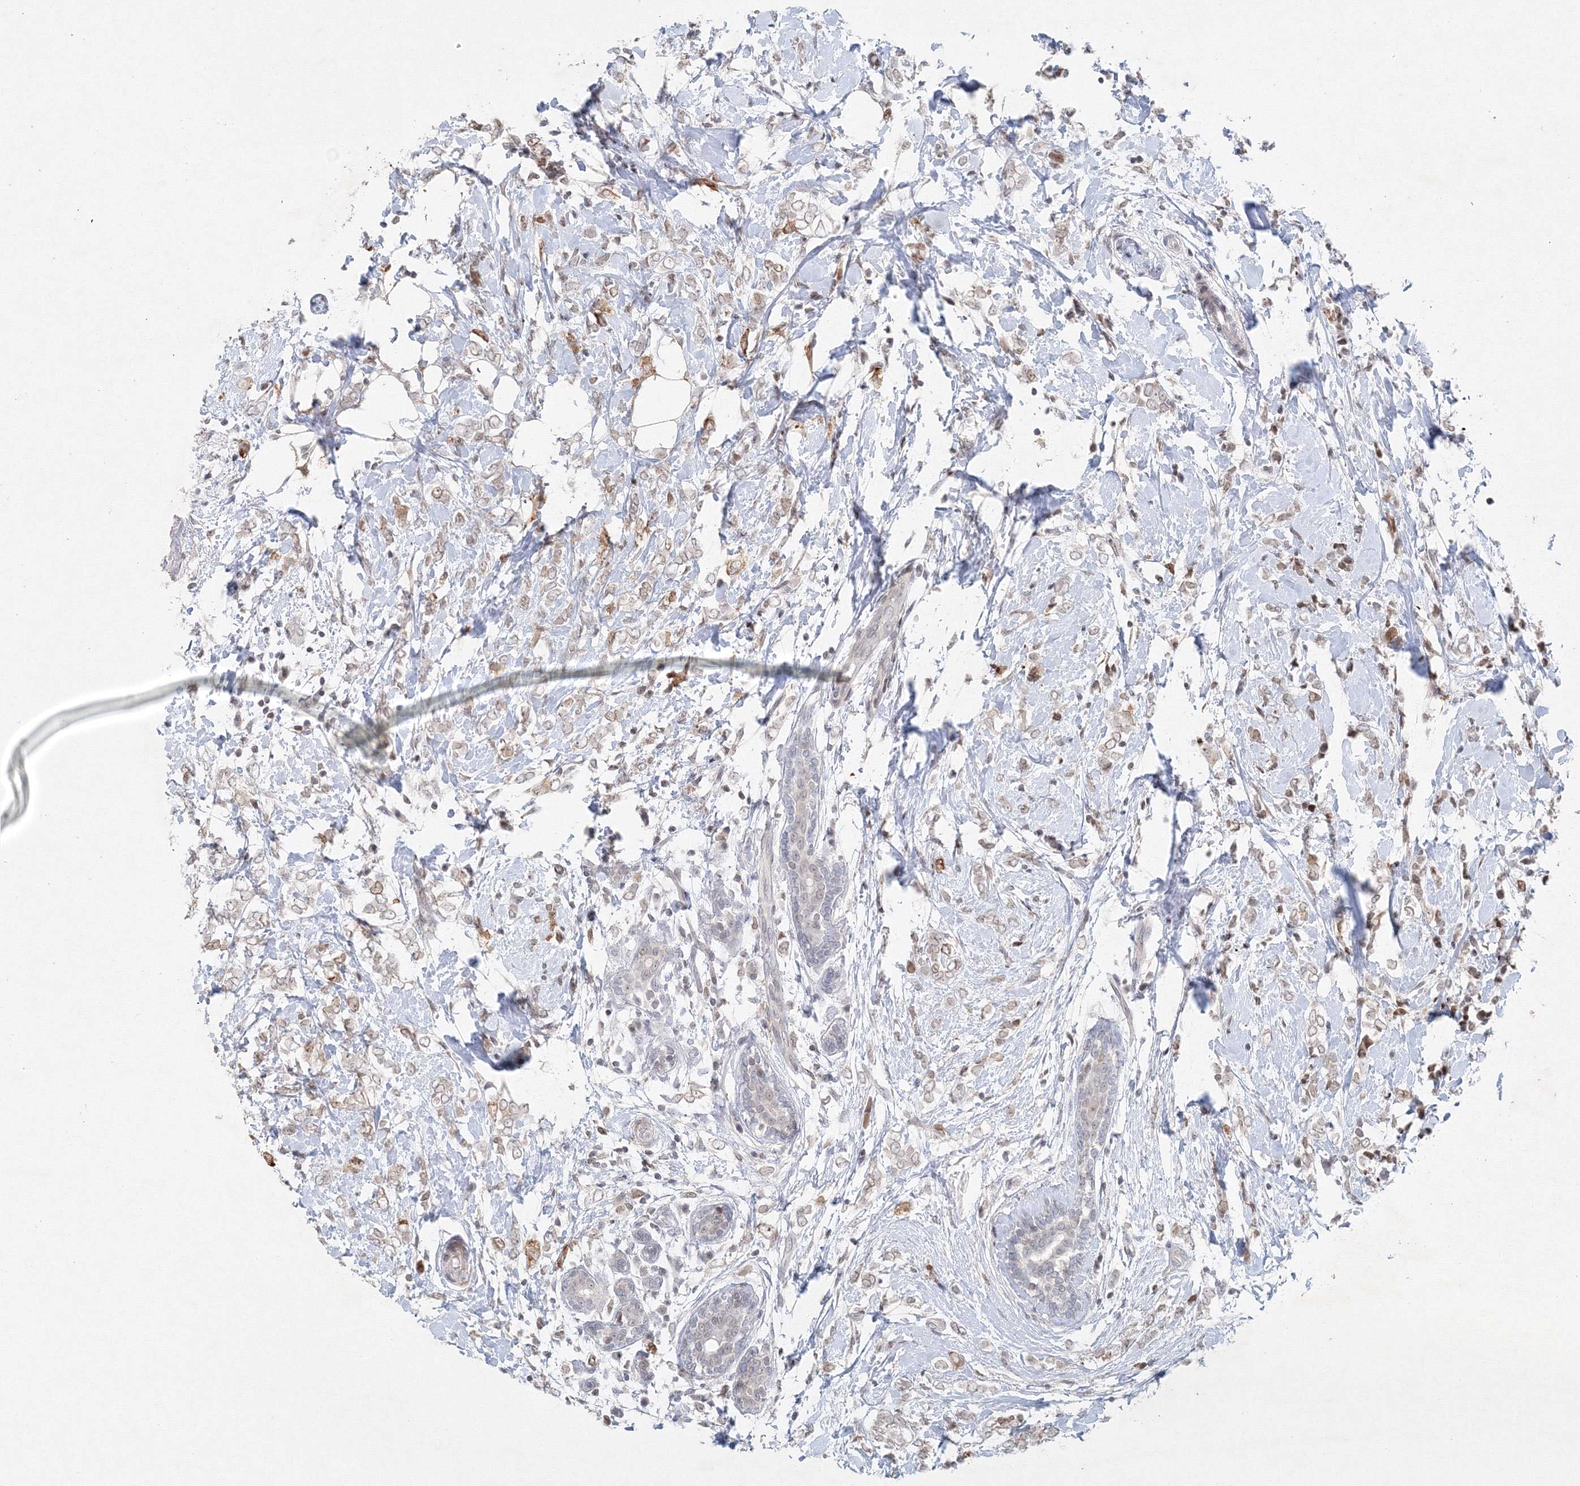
{"staining": {"intensity": "weak", "quantity": "25%-75%", "location": "nuclear"}, "tissue": "breast cancer", "cell_type": "Tumor cells", "image_type": "cancer", "snomed": [{"axis": "morphology", "description": "Normal tissue, NOS"}, {"axis": "morphology", "description": "Lobular carcinoma"}, {"axis": "topography", "description": "Breast"}], "caption": "DAB immunohistochemical staining of human breast lobular carcinoma shows weak nuclear protein staining in about 25%-75% of tumor cells.", "gene": "KIF4A", "patient": {"sex": "female", "age": 47}}